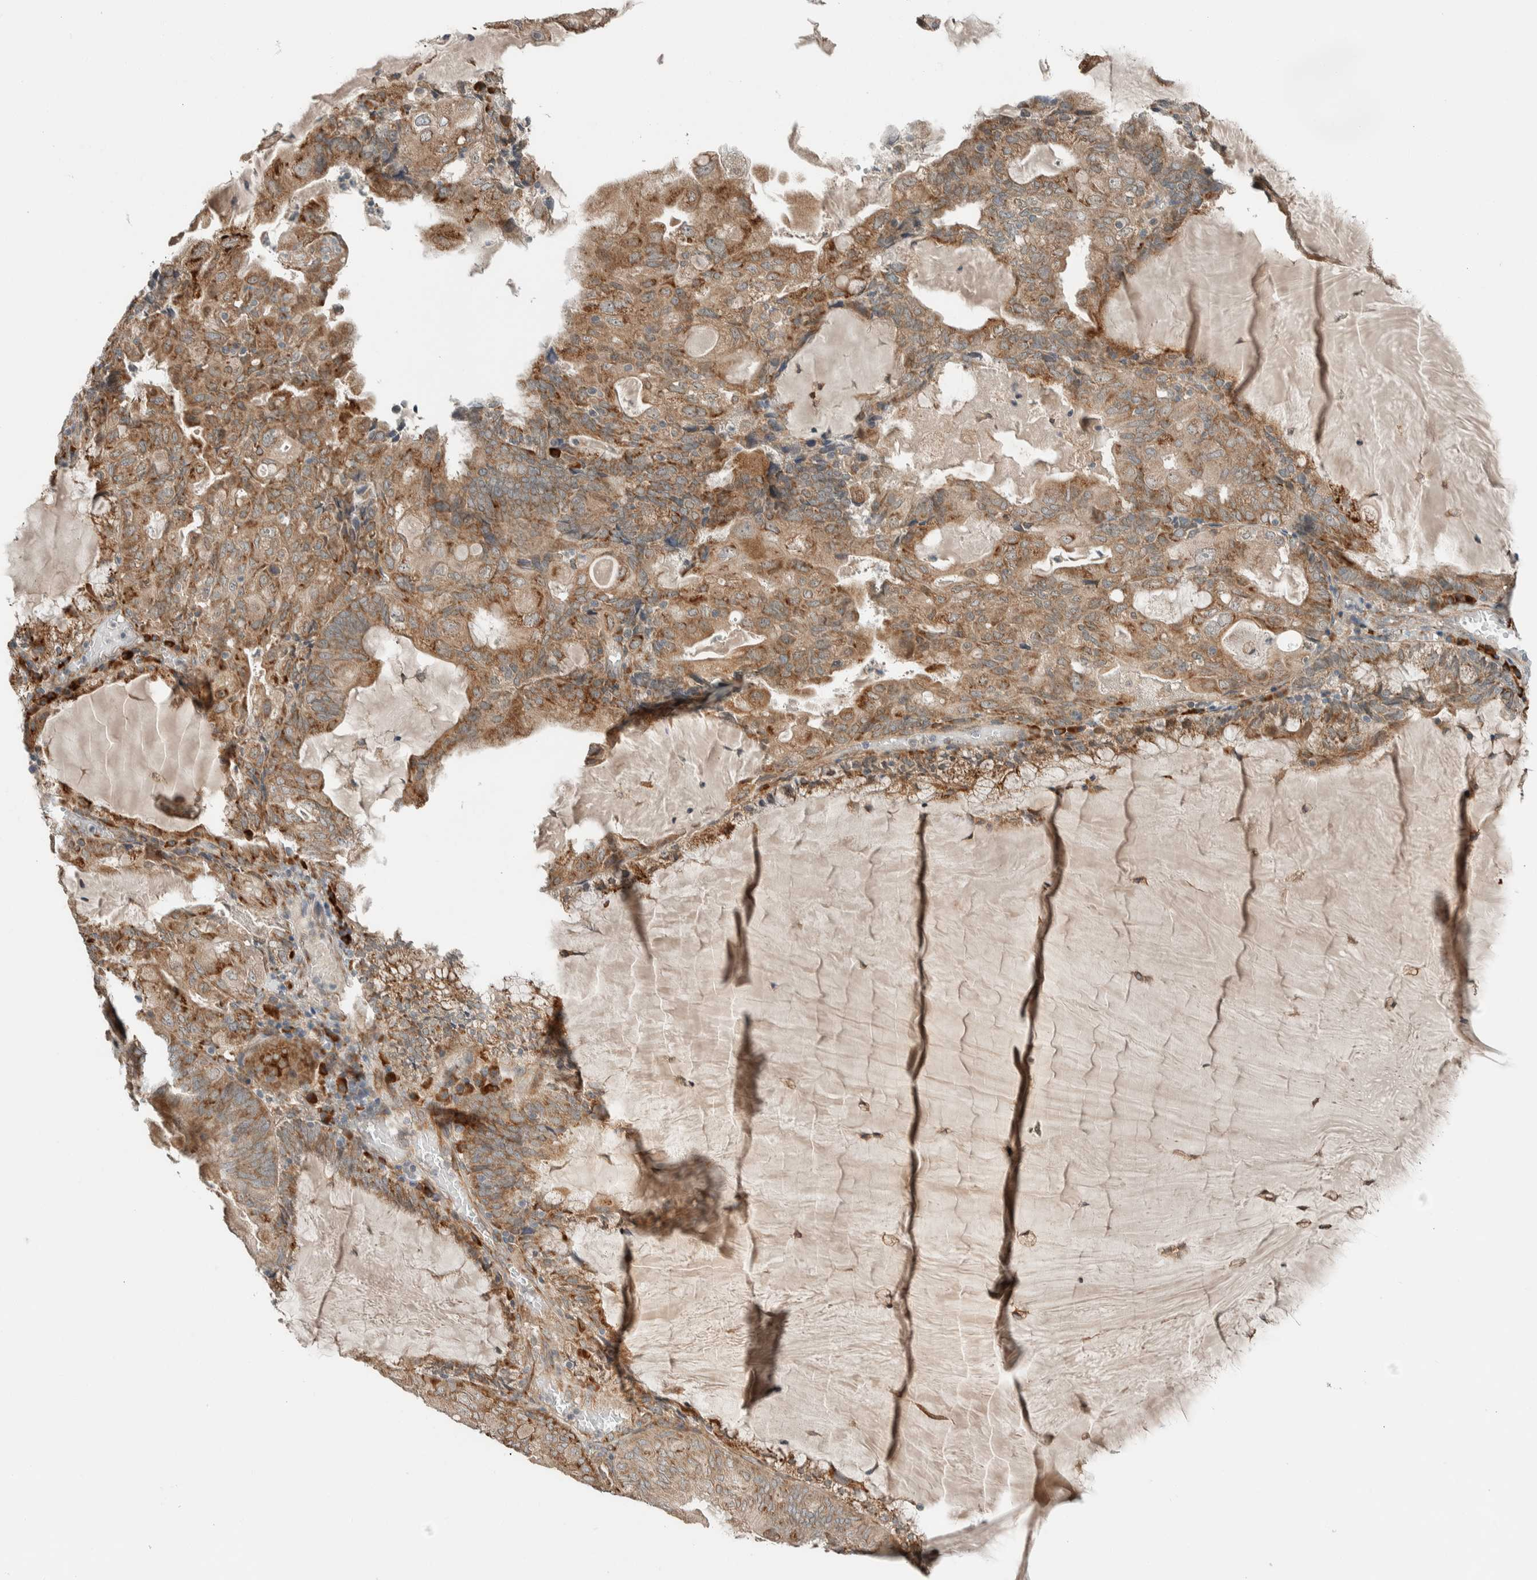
{"staining": {"intensity": "moderate", "quantity": ">75%", "location": "cytoplasmic/membranous"}, "tissue": "endometrial cancer", "cell_type": "Tumor cells", "image_type": "cancer", "snomed": [{"axis": "morphology", "description": "Adenocarcinoma, NOS"}, {"axis": "topography", "description": "Endometrium"}], "caption": "Human endometrial cancer (adenocarcinoma) stained with a protein marker displays moderate staining in tumor cells.", "gene": "CTBP2", "patient": {"sex": "female", "age": 81}}